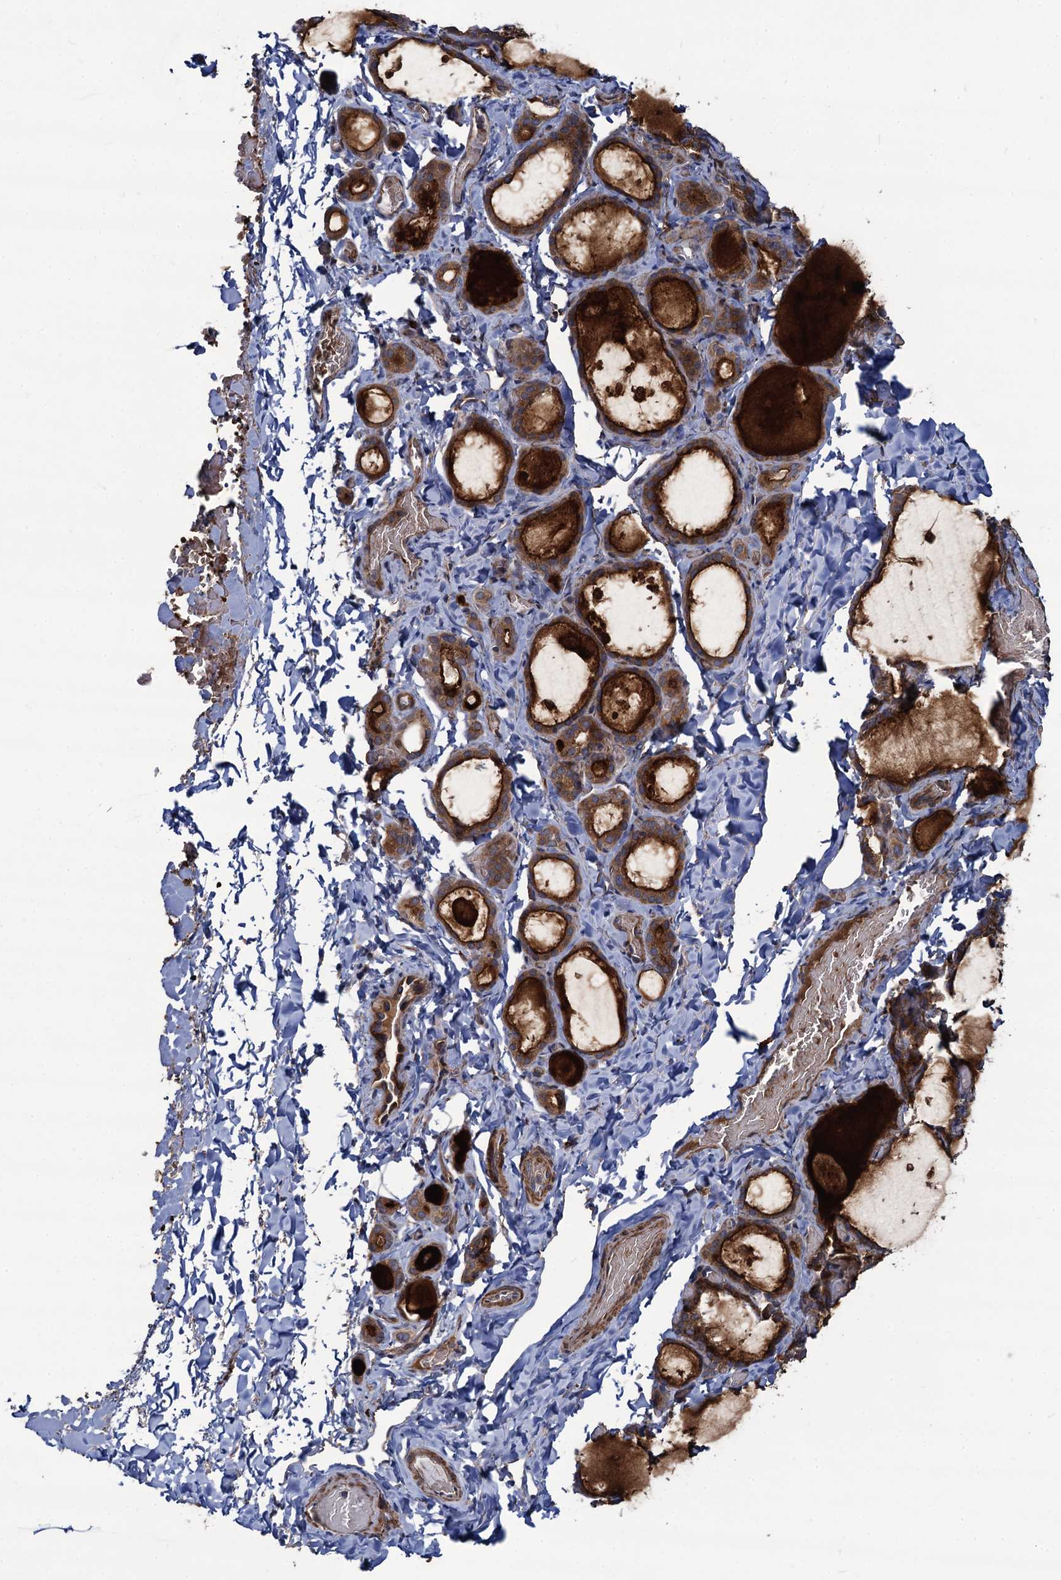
{"staining": {"intensity": "moderate", "quantity": ">75%", "location": "cytoplasmic/membranous"}, "tissue": "thyroid gland", "cell_type": "Glandular cells", "image_type": "normal", "snomed": [{"axis": "morphology", "description": "Normal tissue, NOS"}, {"axis": "topography", "description": "Thyroid gland"}], "caption": "About >75% of glandular cells in benign human thyroid gland reveal moderate cytoplasmic/membranous protein expression as visualized by brown immunohistochemical staining.", "gene": "KXD1", "patient": {"sex": "female", "age": 44}}